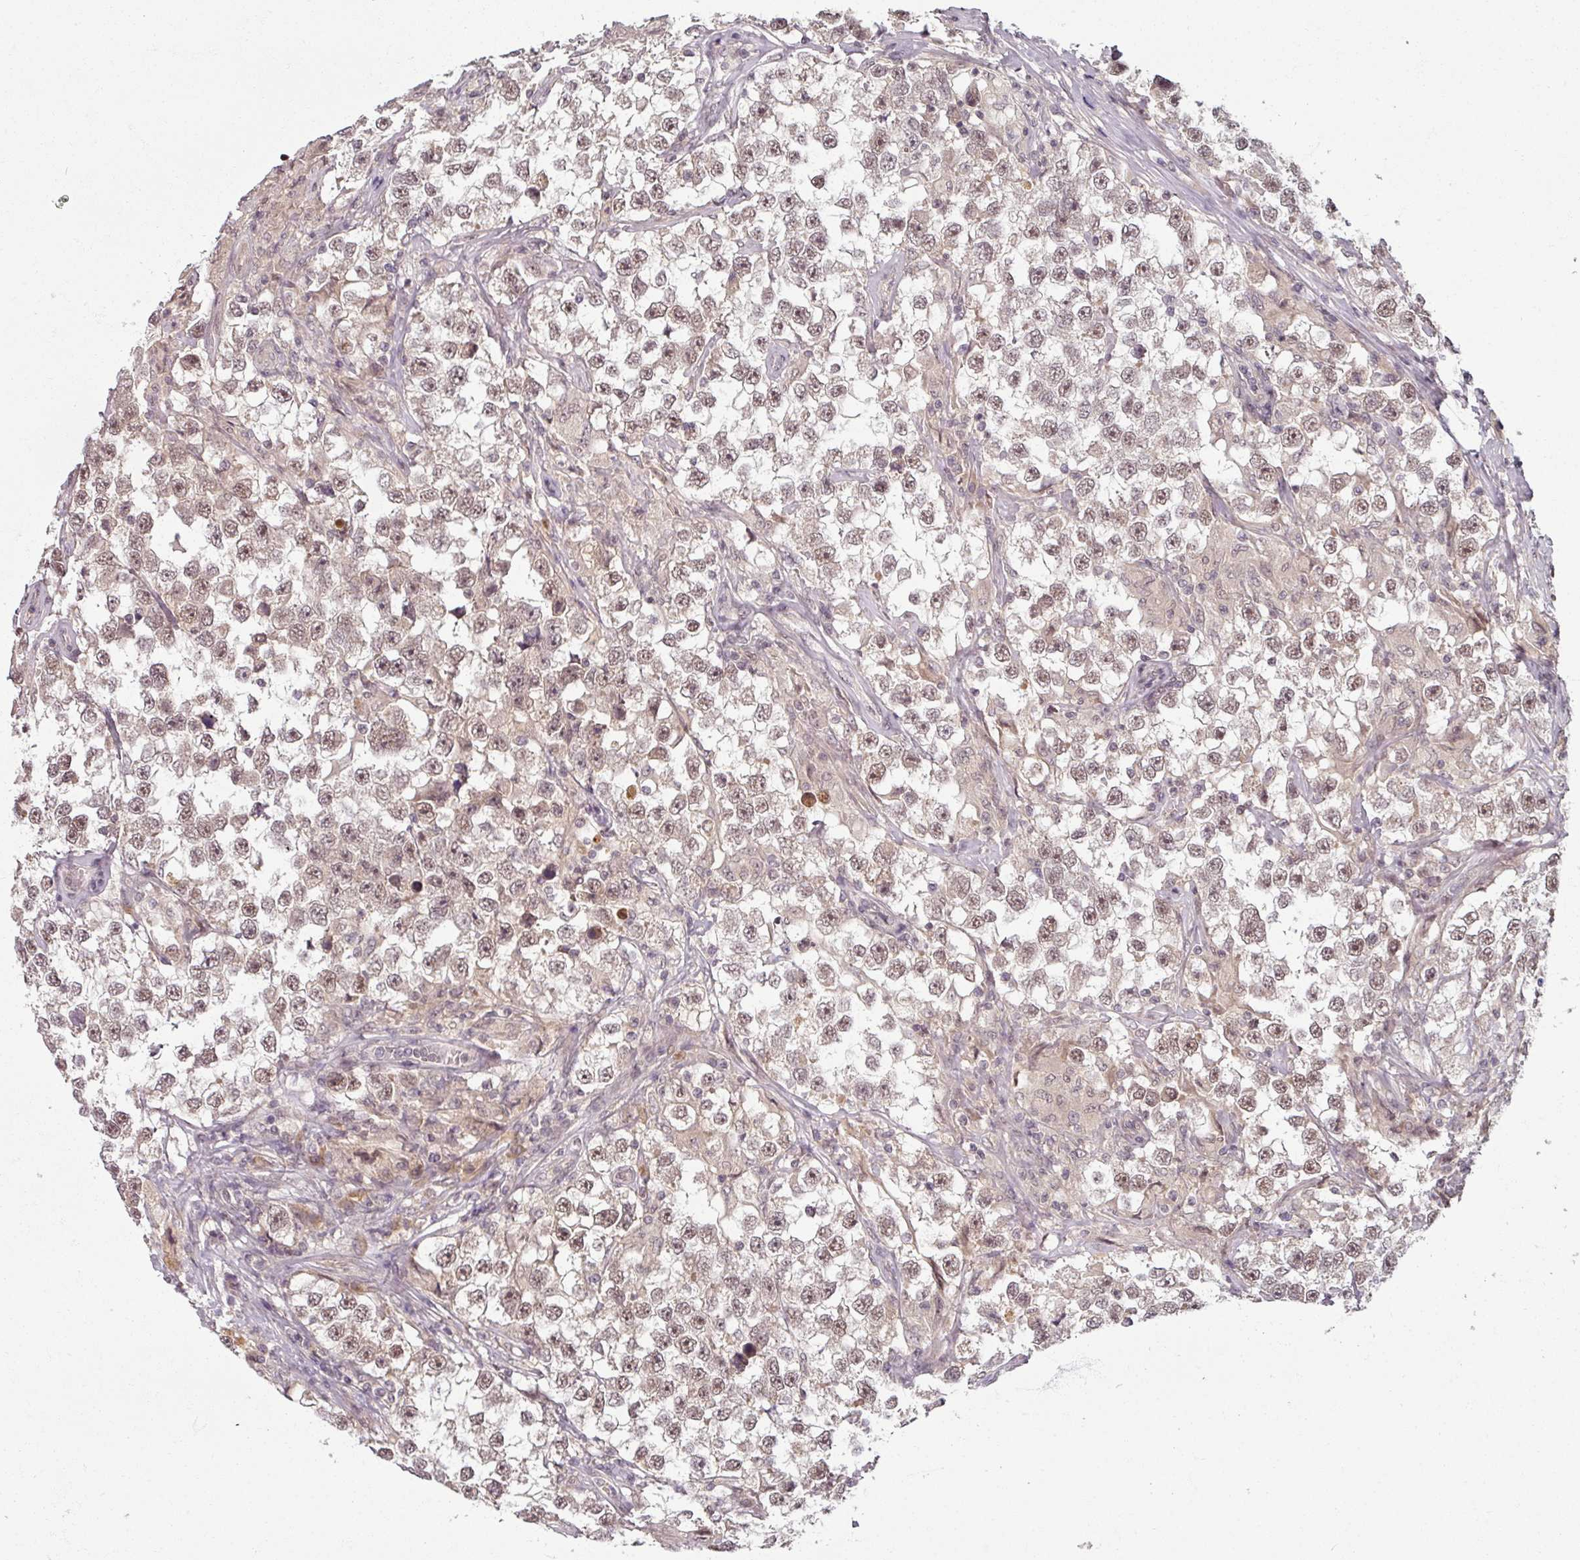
{"staining": {"intensity": "moderate", "quantity": "25%-75%", "location": "nuclear"}, "tissue": "testis cancer", "cell_type": "Tumor cells", "image_type": "cancer", "snomed": [{"axis": "morphology", "description": "Seminoma, NOS"}, {"axis": "topography", "description": "Testis"}], "caption": "Testis seminoma tissue exhibits moderate nuclear positivity in approximately 25%-75% of tumor cells", "gene": "POLR2G", "patient": {"sex": "male", "age": 46}}